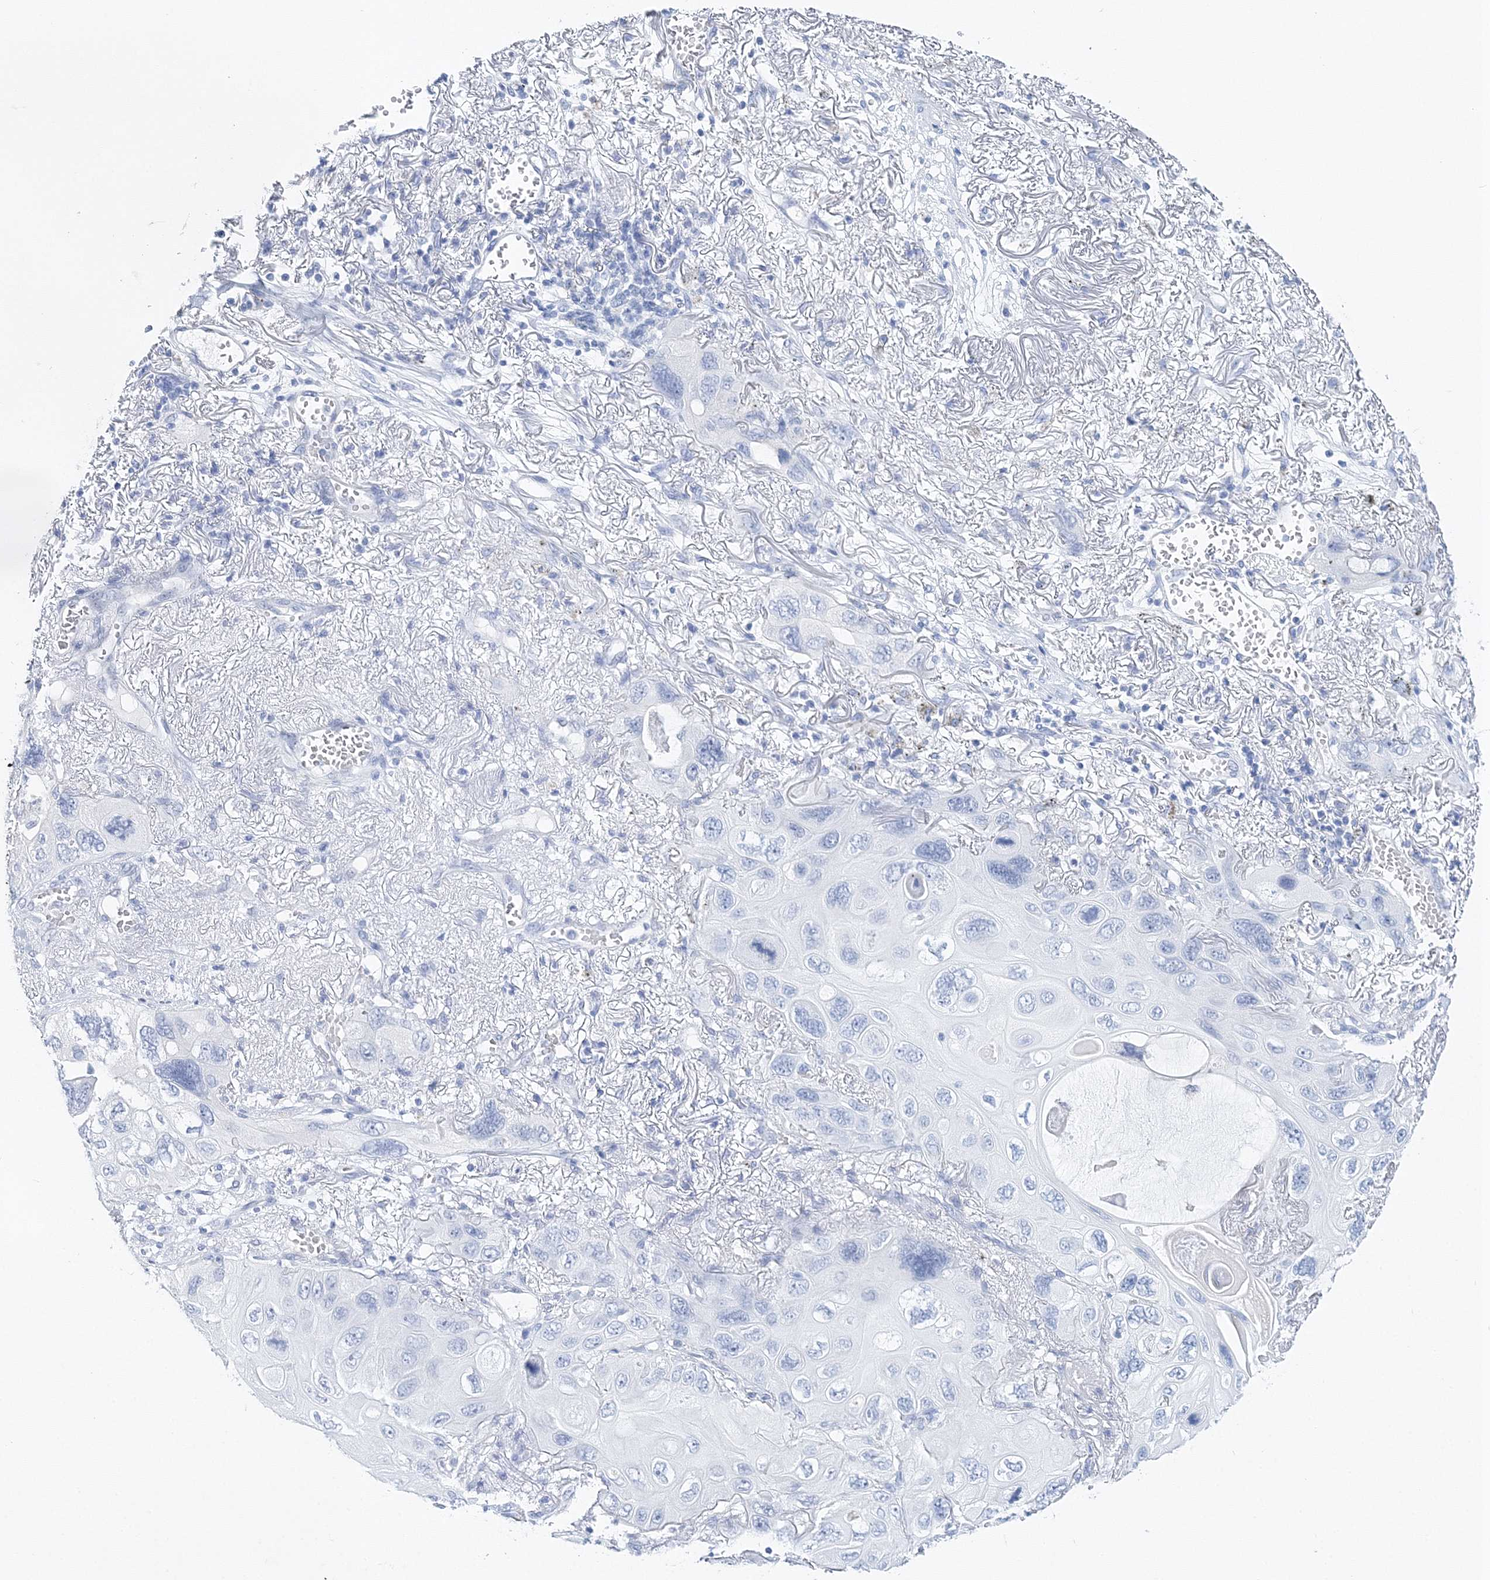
{"staining": {"intensity": "negative", "quantity": "none", "location": "none"}, "tissue": "lung cancer", "cell_type": "Tumor cells", "image_type": "cancer", "snomed": [{"axis": "morphology", "description": "Squamous cell carcinoma, NOS"}, {"axis": "topography", "description": "Lung"}], "caption": "Immunohistochemical staining of human lung squamous cell carcinoma displays no significant positivity in tumor cells.", "gene": "MYOZ2", "patient": {"sex": "female", "age": 73}}